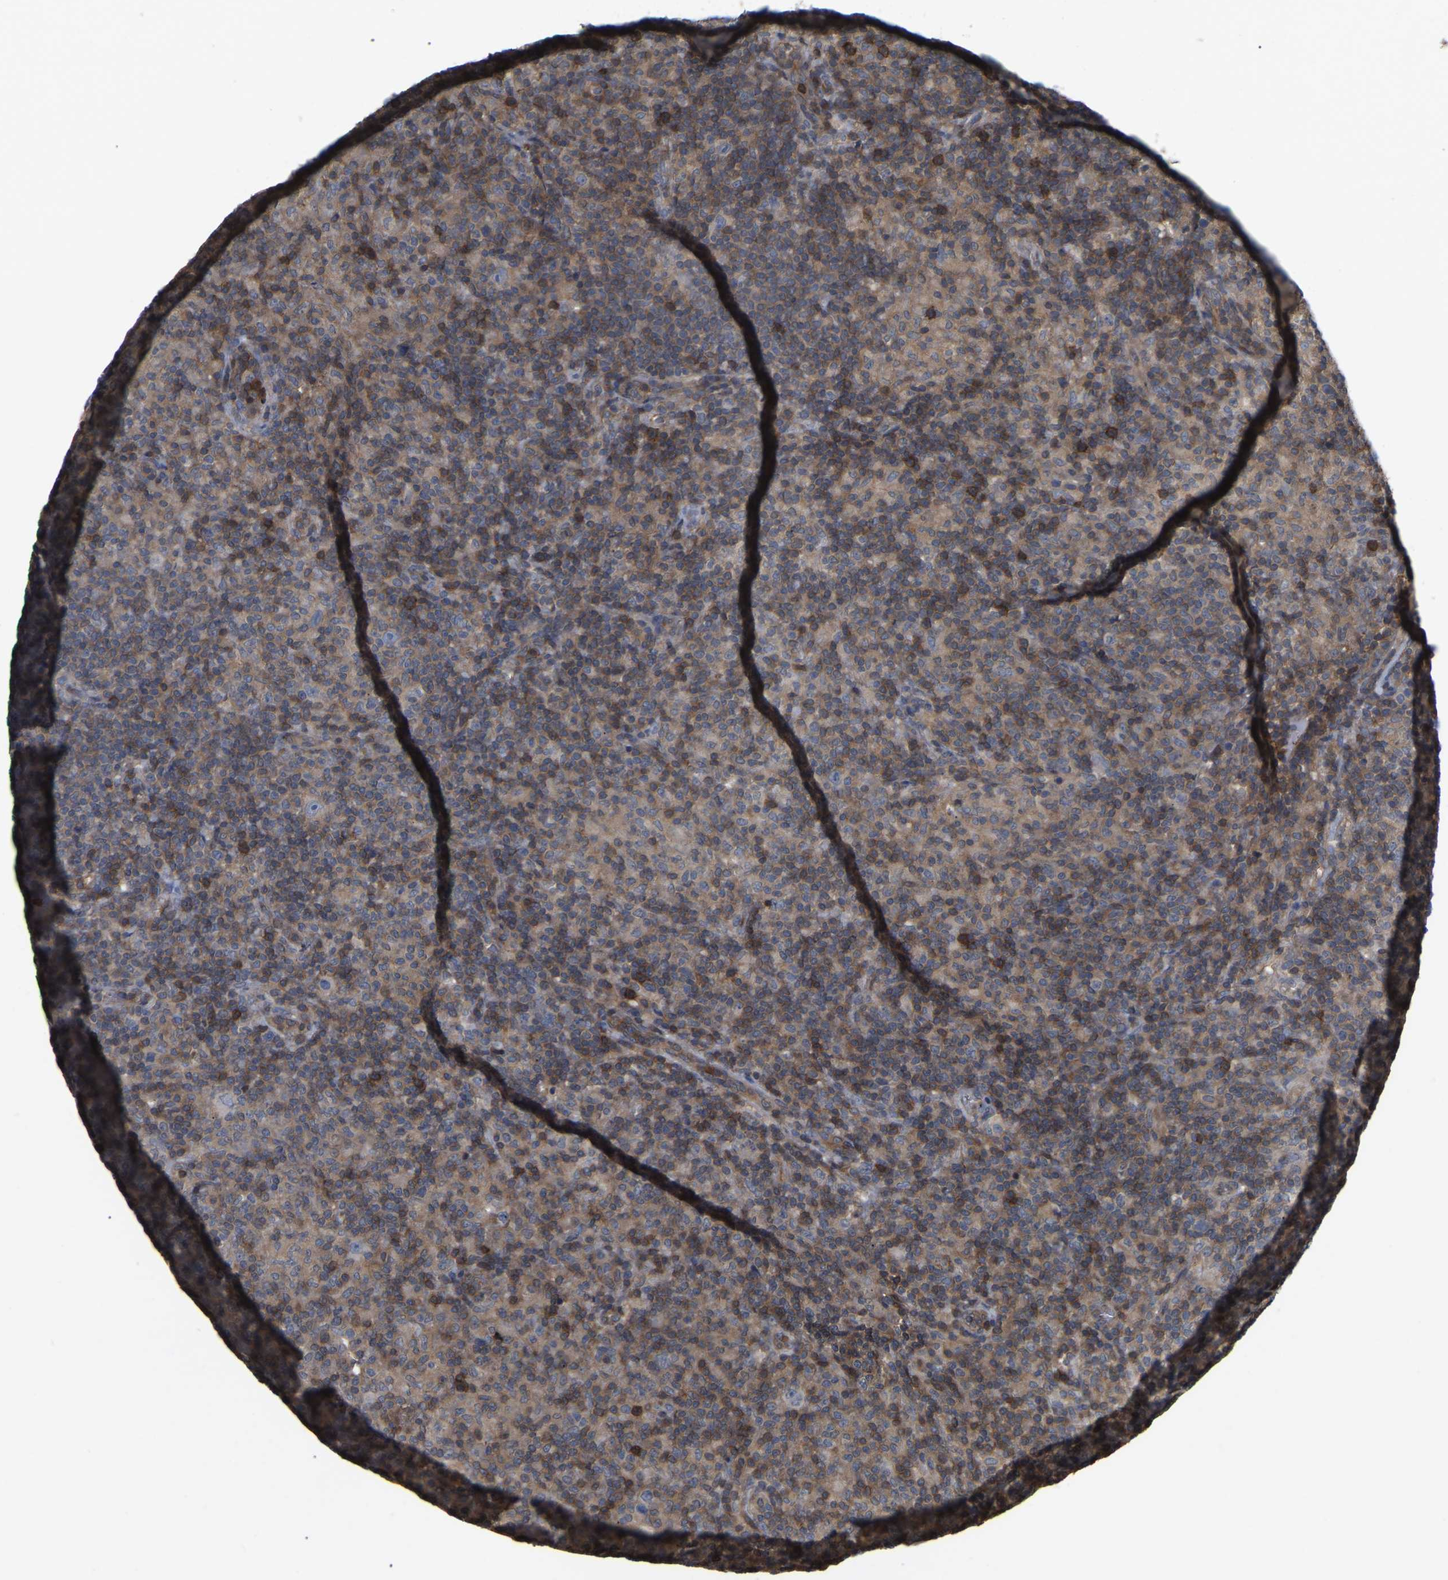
{"staining": {"intensity": "weak", "quantity": ">75%", "location": "cytoplasmic/membranous"}, "tissue": "lymphoma", "cell_type": "Tumor cells", "image_type": "cancer", "snomed": [{"axis": "morphology", "description": "Hodgkin's disease, NOS"}, {"axis": "topography", "description": "Lymph node"}], "caption": "DAB immunohistochemical staining of human Hodgkin's disease shows weak cytoplasmic/membranous protein expression in approximately >75% of tumor cells.", "gene": "CIT", "patient": {"sex": "male", "age": 70}}